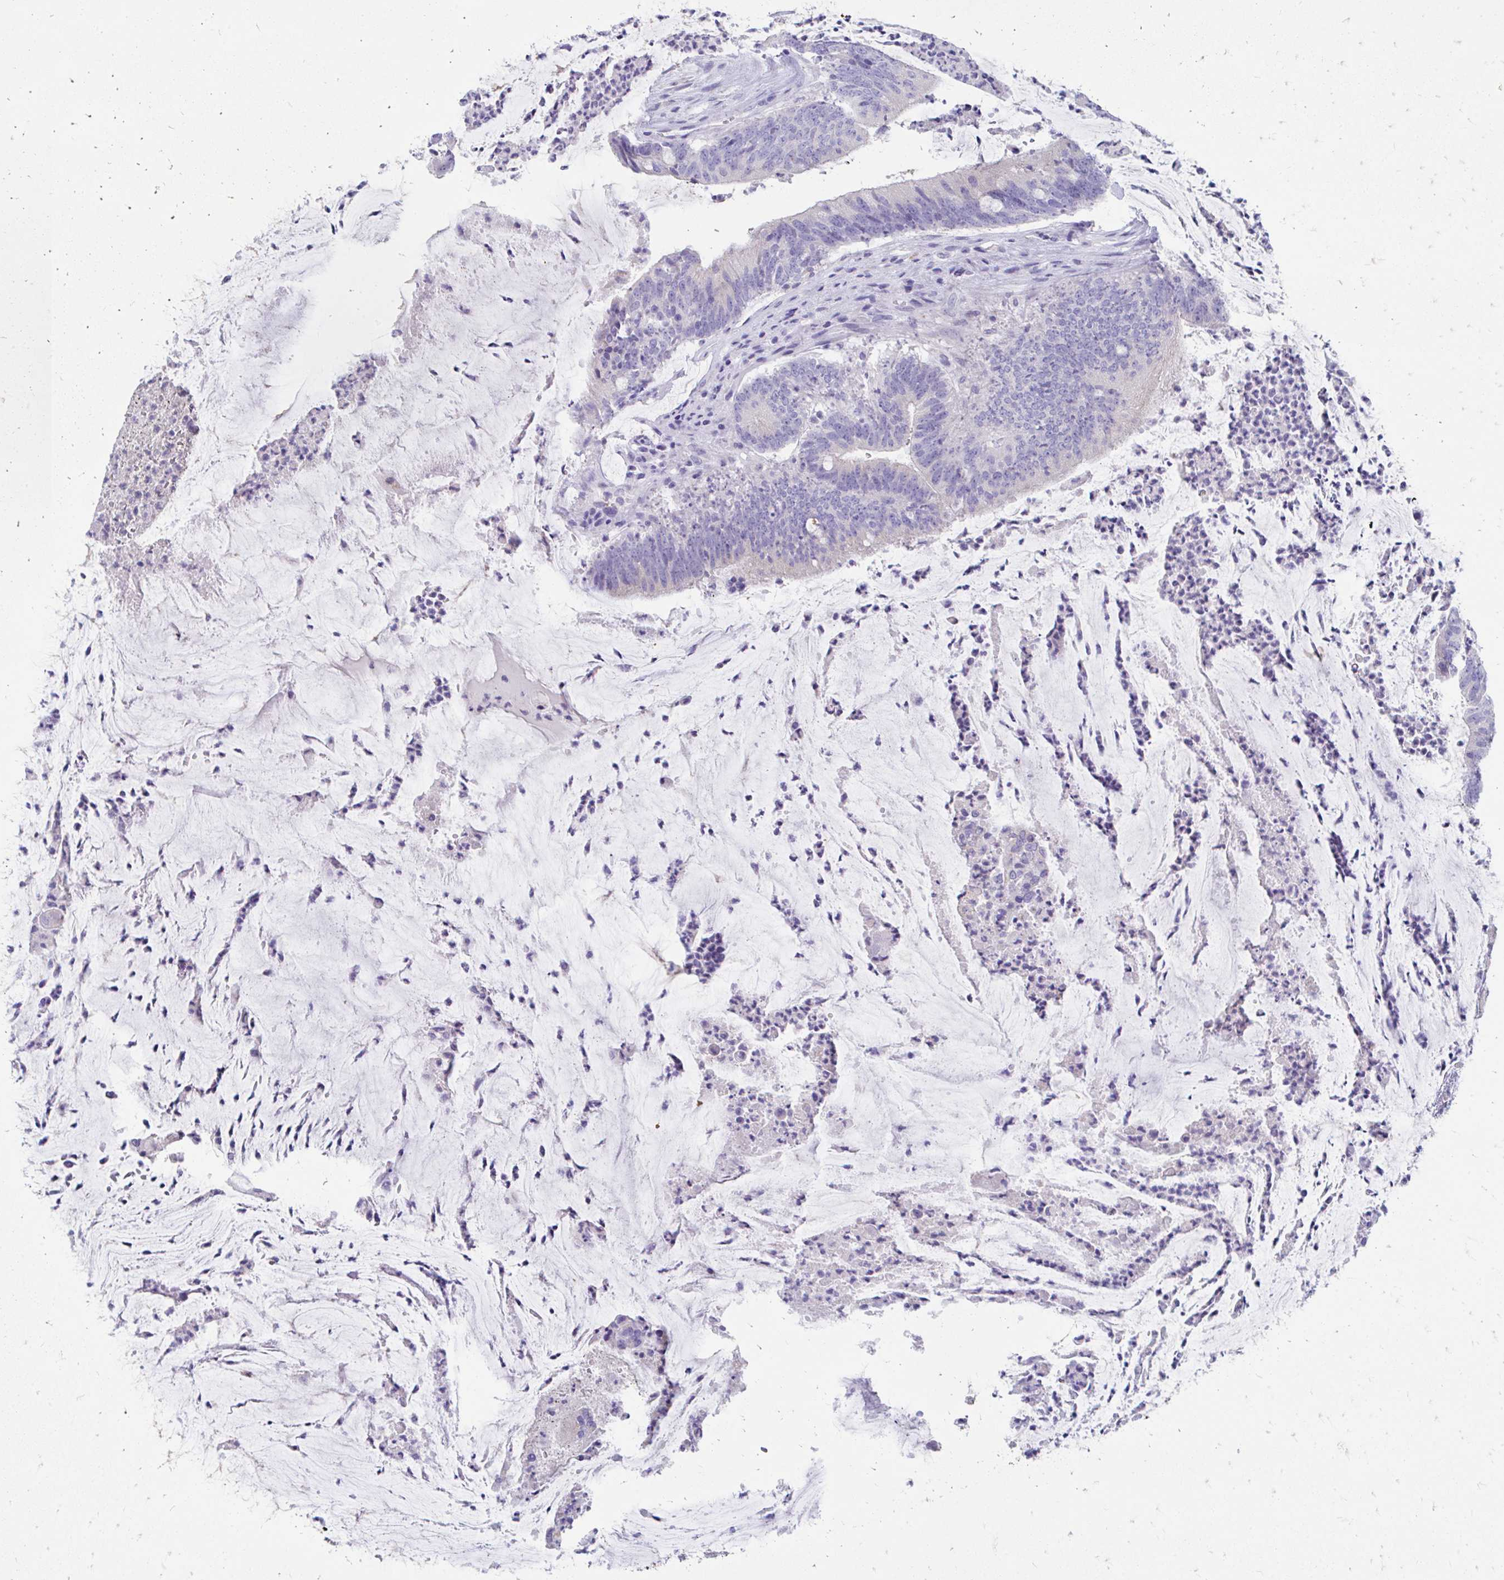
{"staining": {"intensity": "negative", "quantity": "none", "location": "none"}, "tissue": "colorectal cancer", "cell_type": "Tumor cells", "image_type": "cancer", "snomed": [{"axis": "morphology", "description": "Adenocarcinoma, NOS"}, {"axis": "topography", "description": "Colon"}], "caption": "This is a image of immunohistochemistry staining of colorectal cancer (adenocarcinoma), which shows no staining in tumor cells. The staining is performed using DAB brown chromogen with nuclei counter-stained in using hematoxylin.", "gene": "KRIT1", "patient": {"sex": "female", "age": 43}}